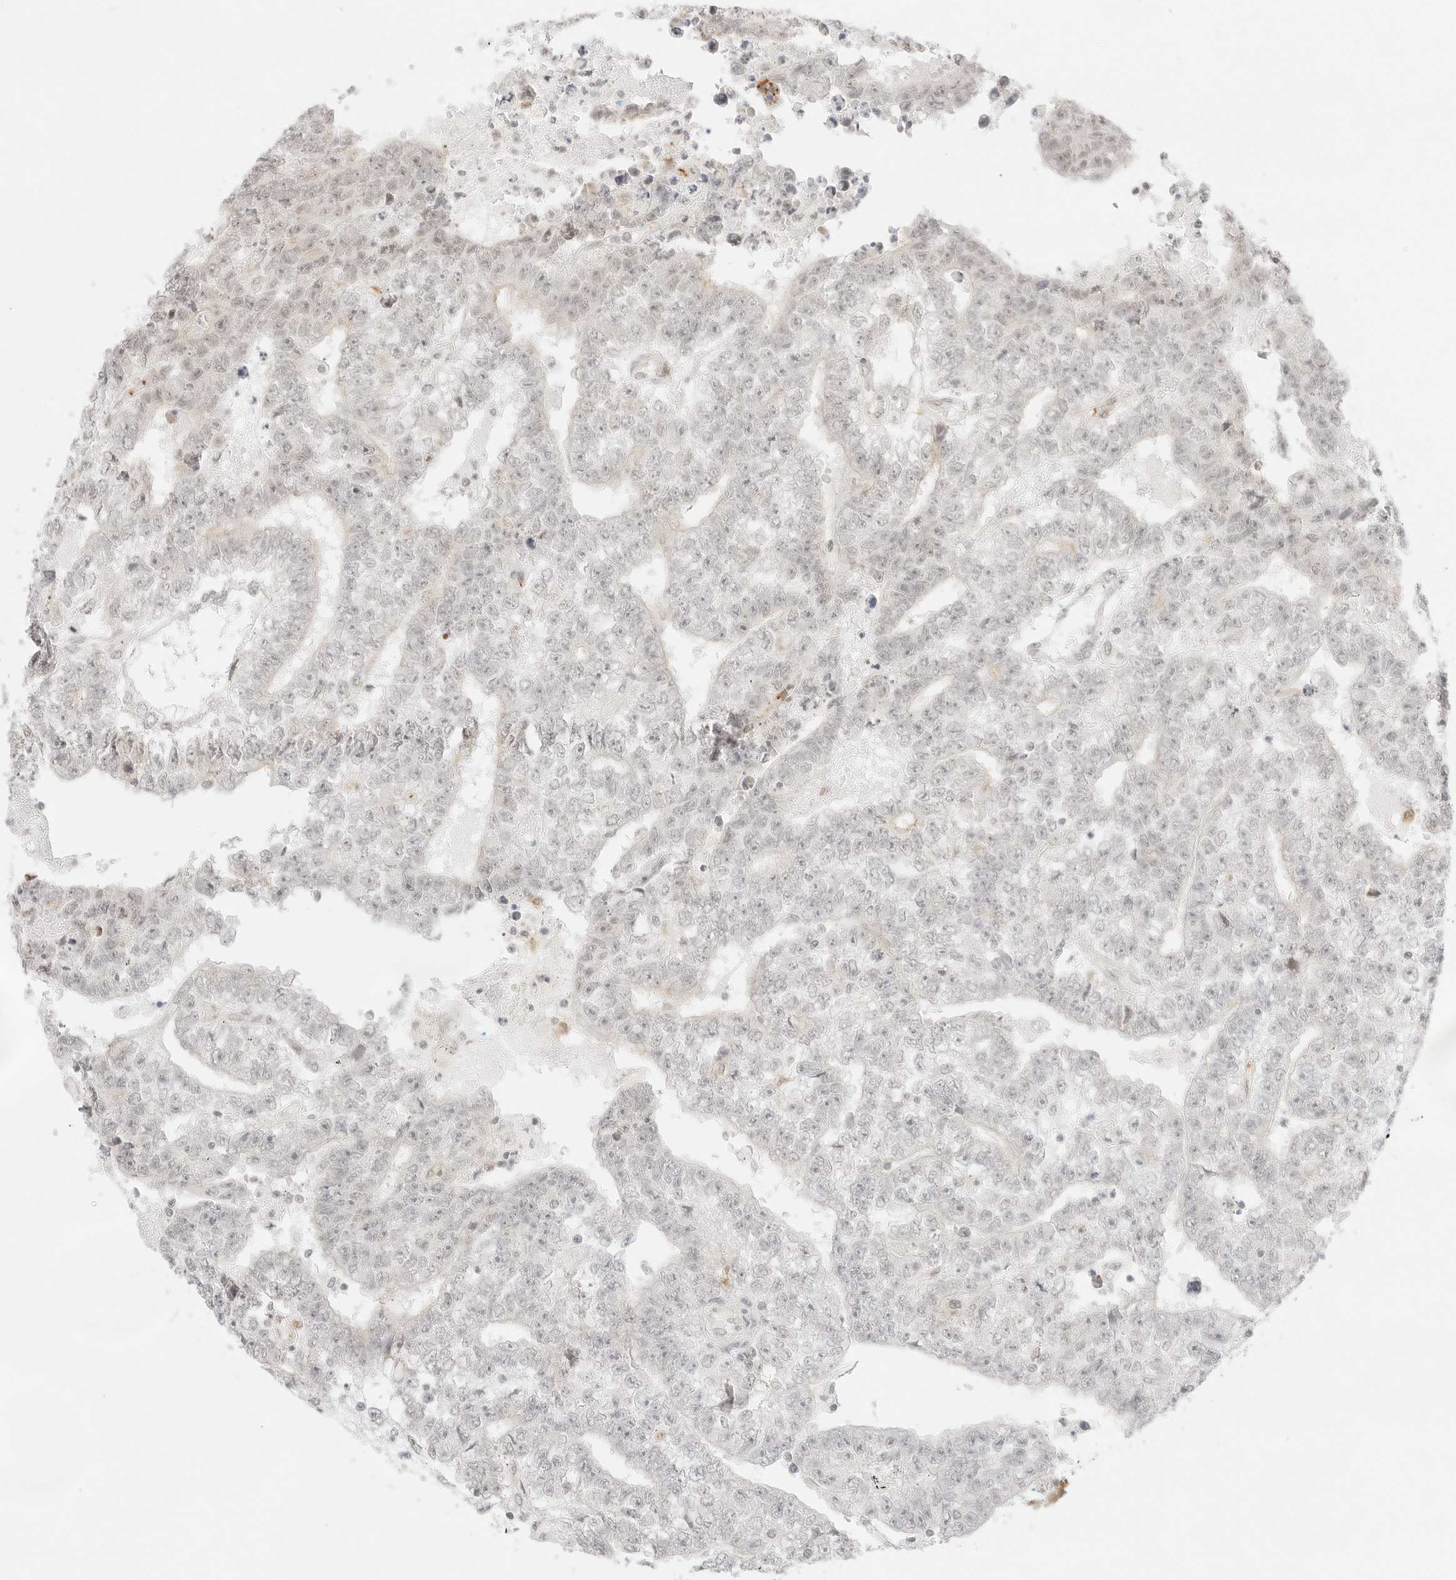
{"staining": {"intensity": "negative", "quantity": "none", "location": "none"}, "tissue": "testis cancer", "cell_type": "Tumor cells", "image_type": "cancer", "snomed": [{"axis": "morphology", "description": "Carcinoma, Embryonal, NOS"}, {"axis": "topography", "description": "Testis"}], "caption": "Tumor cells are negative for protein expression in human embryonal carcinoma (testis).", "gene": "GNAS", "patient": {"sex": "male", "age": 25}}